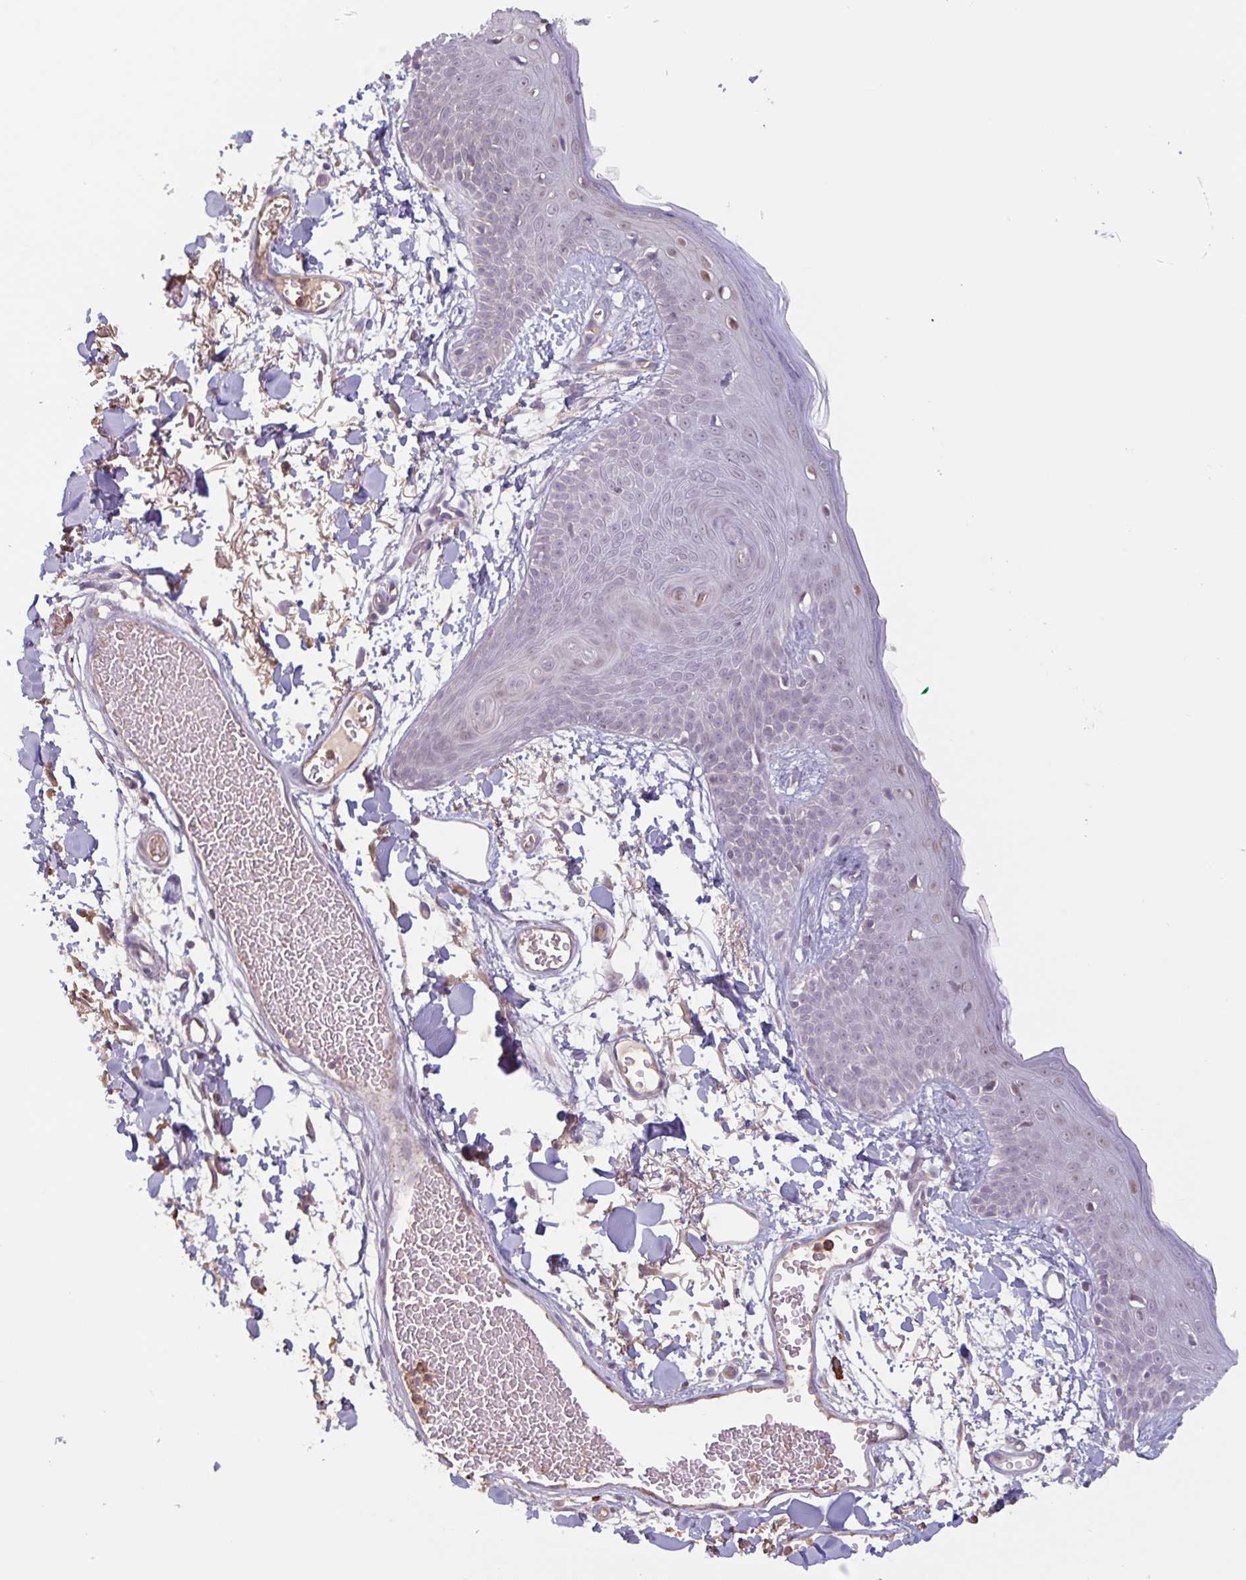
{"staining": {"intensity": "negative", "quantity": "none", "location": "none"}, "tissue": "skin", "cell_type": "Fibroblasts", "image_type": "normal", "snomed": [{"axis": "morphology", "description": "Normal tissue, NOS"}, {"axis": "topography", "description": "Skin"}], "caption": "The photomicrograph demonstrates no staining of fibroblasts in normal skin. (DAB (3,3'-diaminobenzidine) IHC, high magnification).", "gene": "TAF1D", "patient": {"sex": "male", "age": 79}}